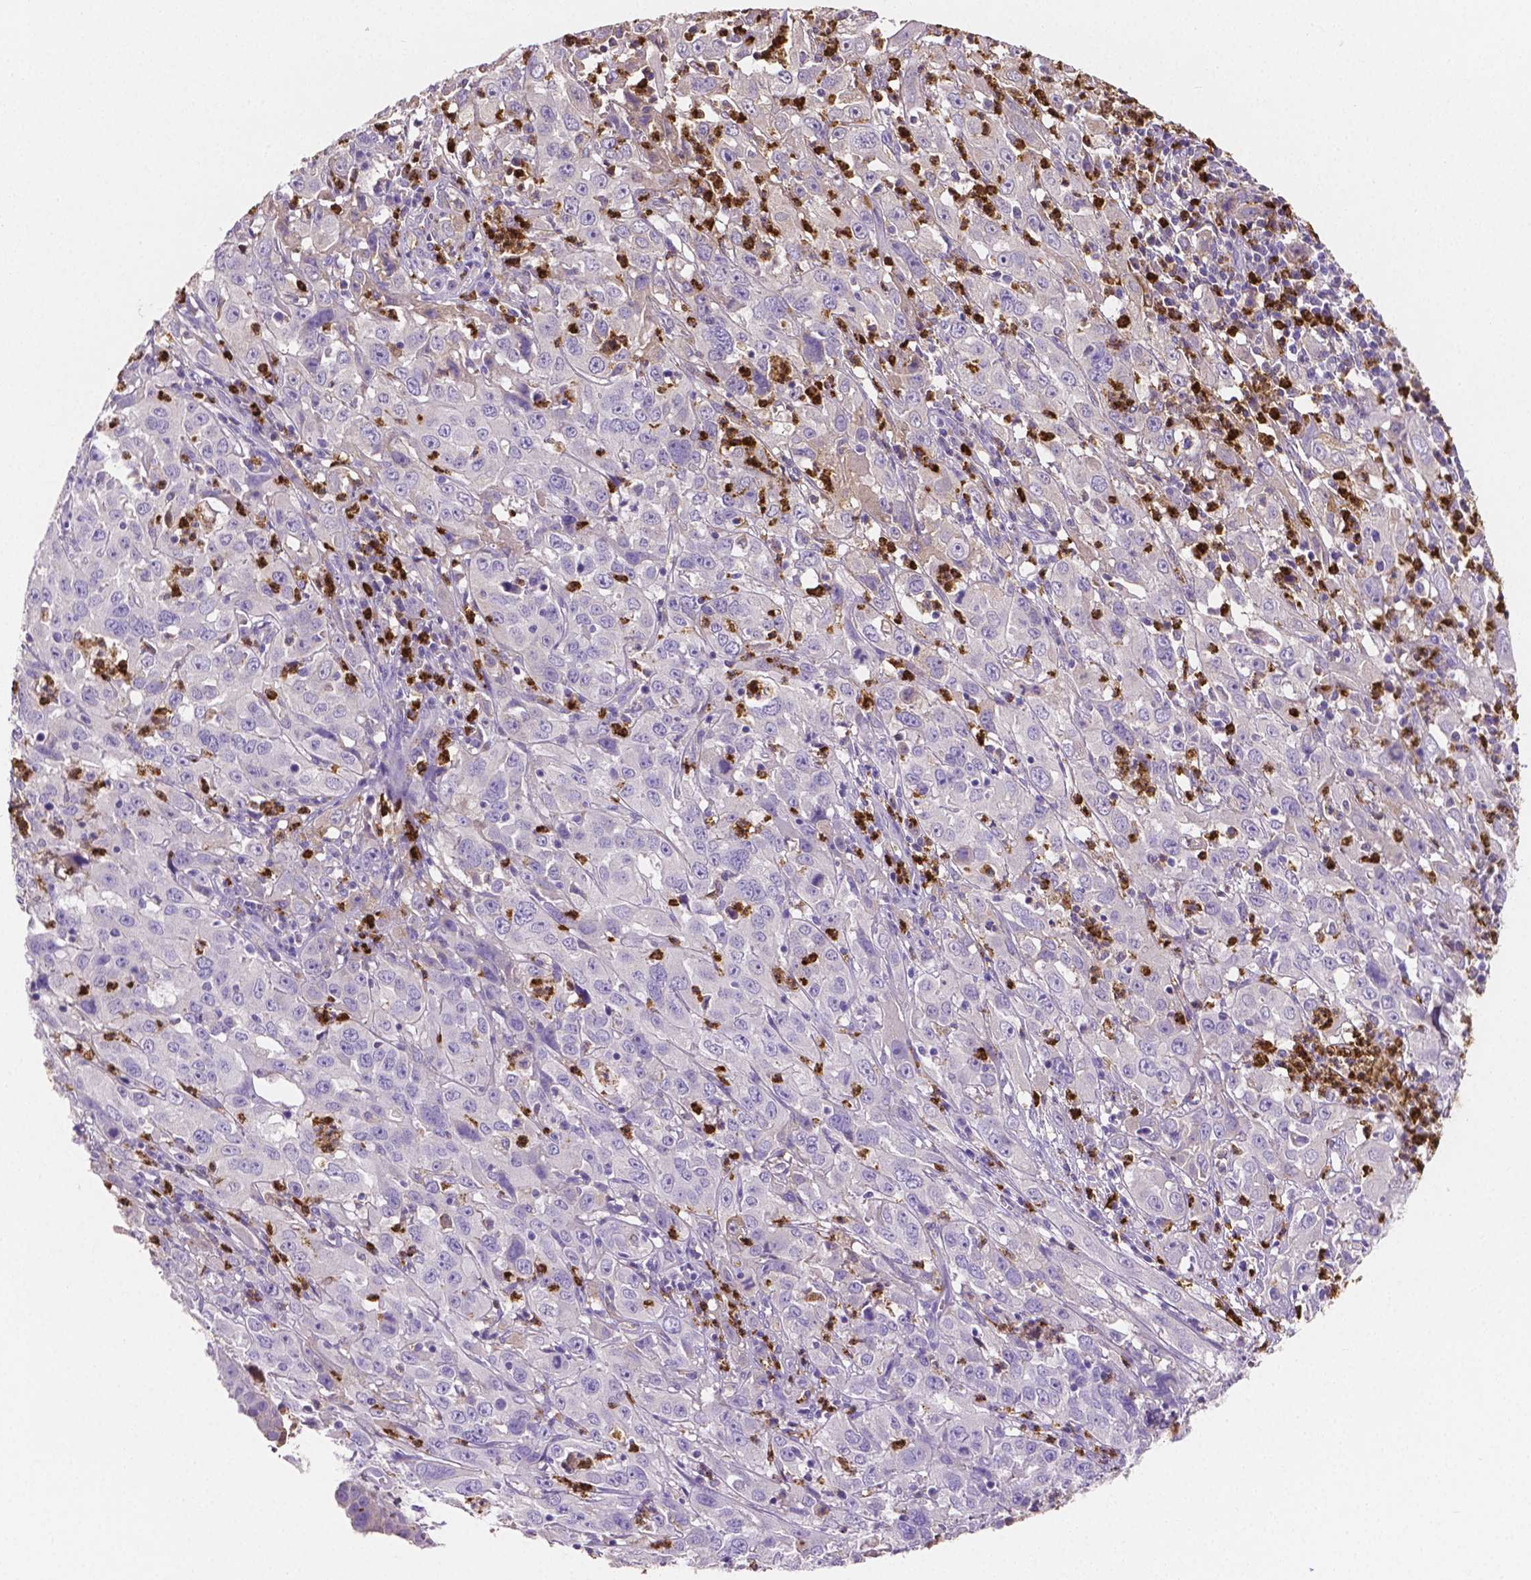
{"staining": {"intensity": "negative", "quantity": "none", "location": "none"}, "tissue": "cervical cancer", "cell_type": "Tumor cells", "image_type": "cancer", "snomed": [{"axis": "morphology", "description": "Squamous cell carcinoma, NOS"}, {"axis": "topography", "description": "Cervix"}], "caption": "DAB (3,3'-diaminobenzidine) immunohistochemical staining of cervical cancer (squamous cell carcinoma) shows no significant staining in tumor cells. The staining is performed using DAB (3,3'-diaminobenzidine) brown chromogen with nuclei counter-stained in using hematoxylin.", "gene": "MMP9", "patient": {"sex": "female", "age": 32}}